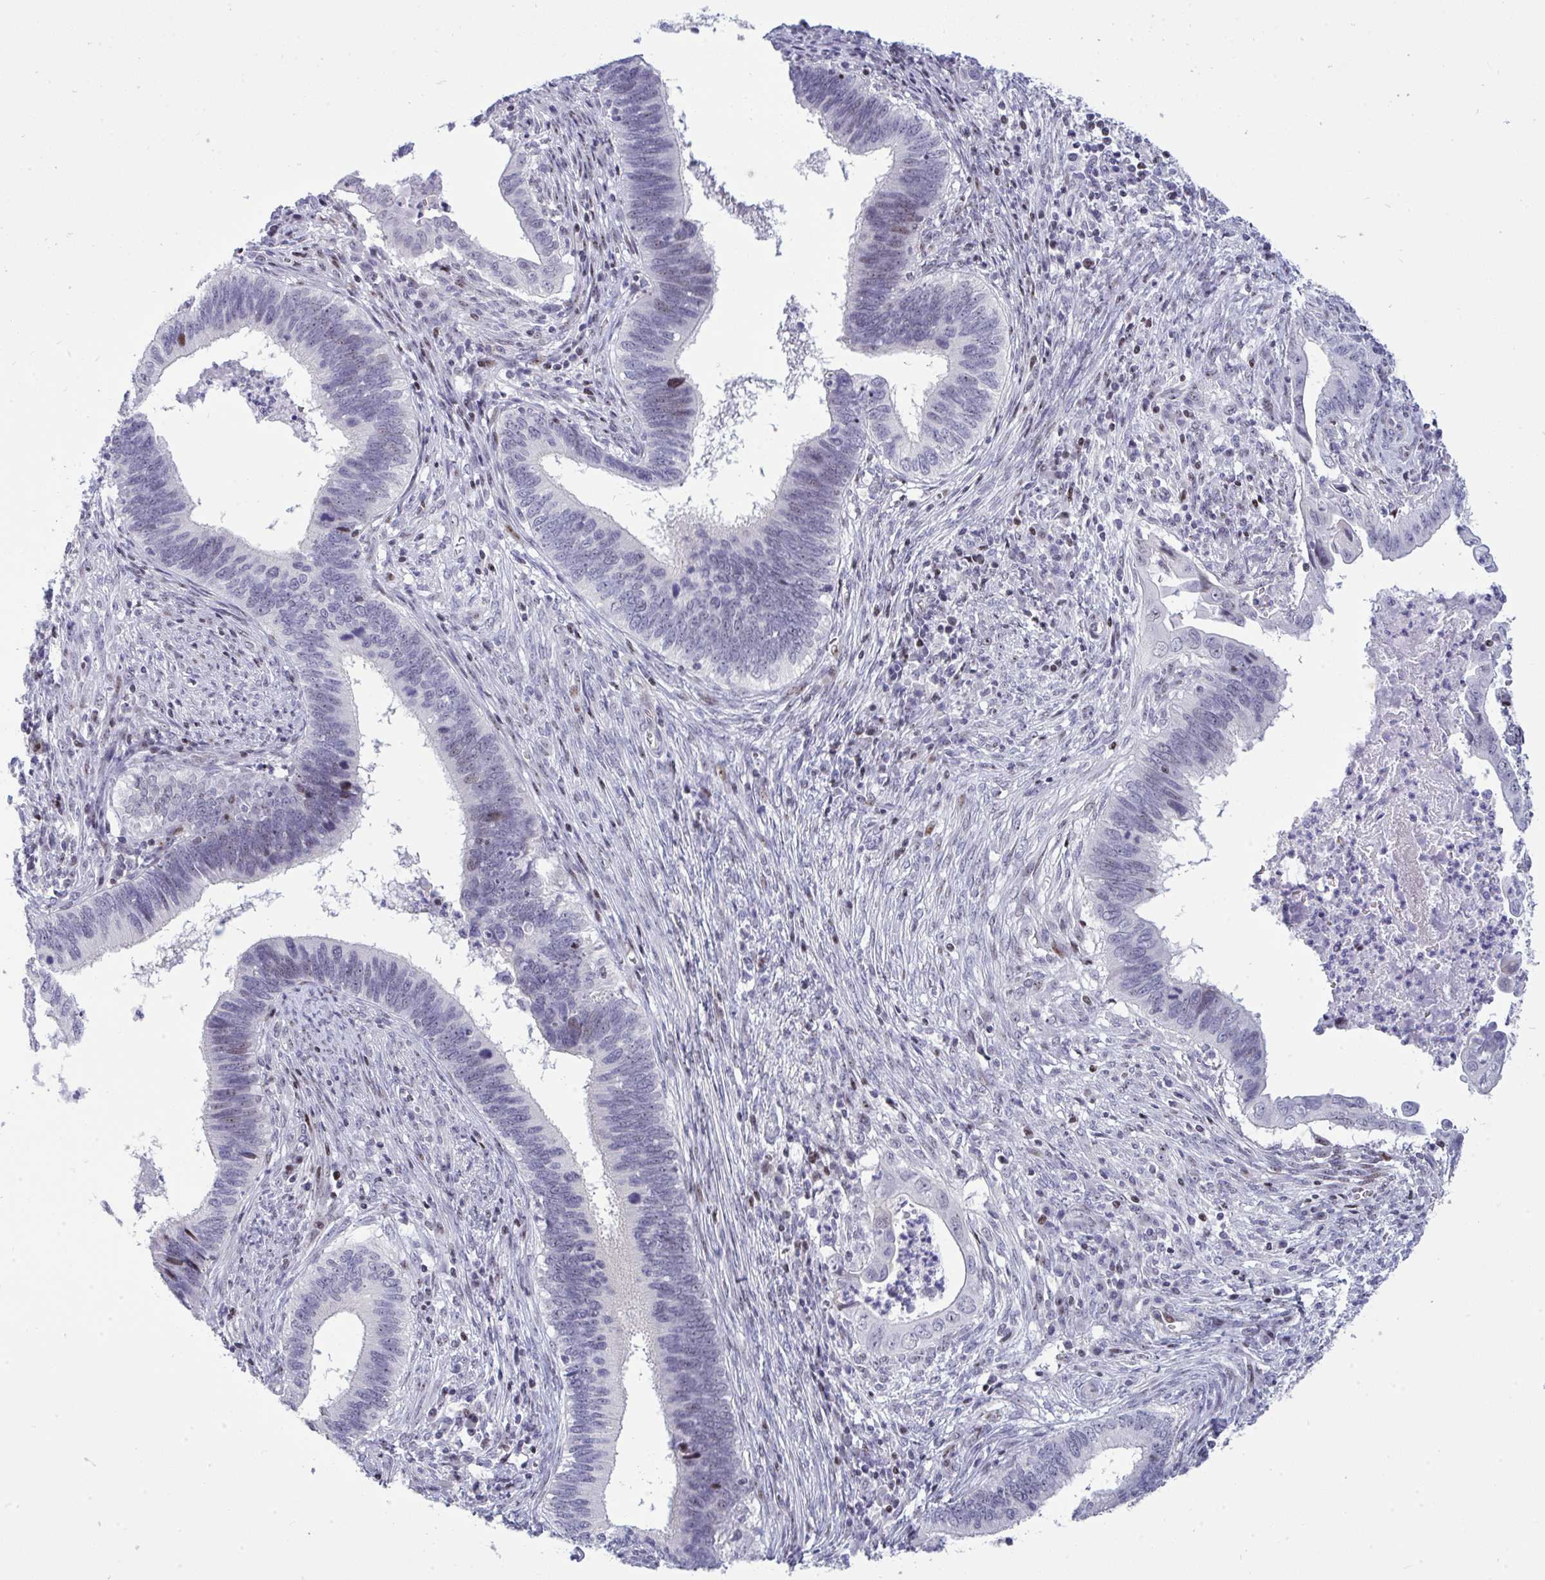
{"staining": {"intensity": "weak", "quantity": "<25%", "location": "nuclear"}, "tissue": "cervical cancer", "cell_type": "Tumor cells", "image_type": "cancer", "snomed": [{"axis": "morphology", "description": "Adenocarcinoma, NOS"}, {"axis": "topography", "description": "Cervix"}], "caption": "The immunohistochemistry (IHC) histopathology image has no significant expression in tumor cells of cervical cancer (adenocarcinoma) tissue.", "gene": "PLPPR3", "patient": {"sex": "female", "age": 42}}